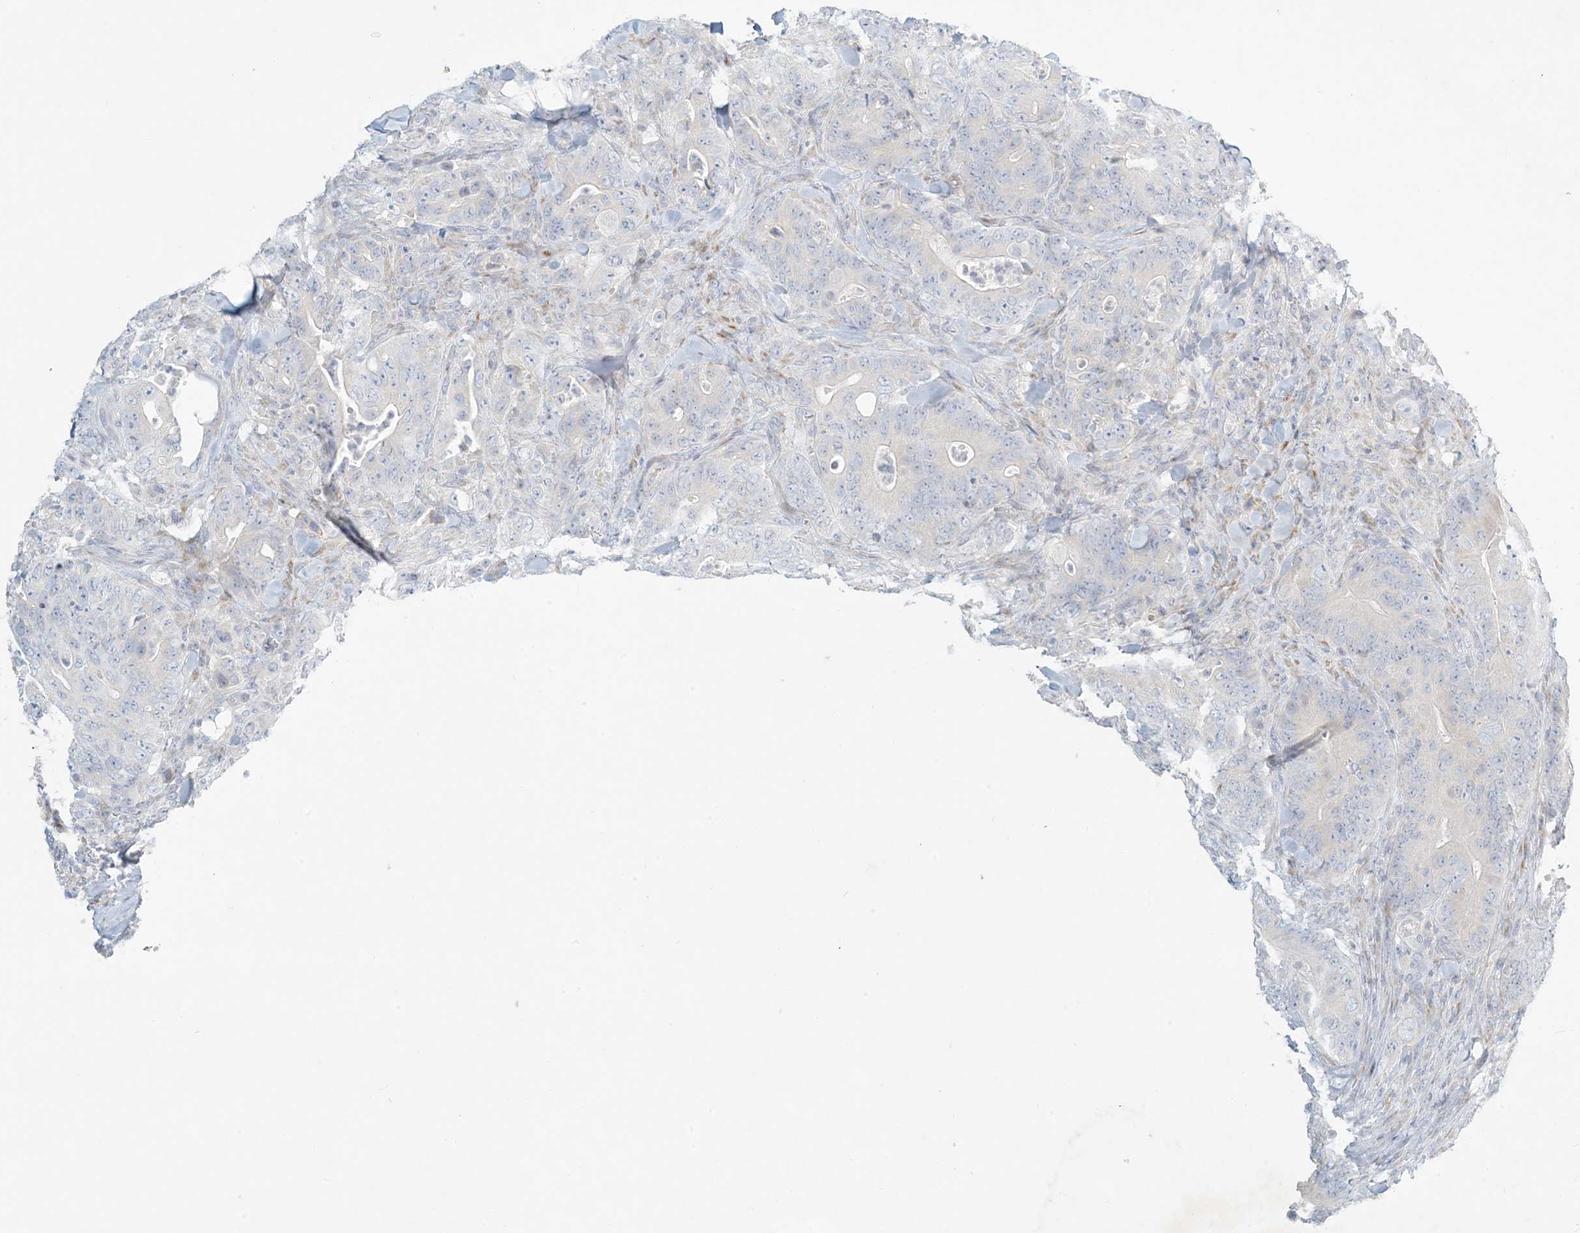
{"staining": {"intensity": "weak", "quantity": "25%-75%", "location": "cytoplasmic/membranous"}, "tissue": "colorectal cancer", "cell_type": "Tumor cells", "image_type": "cancer", "snomed": [{"axis": "morphology", "description": "Normal tissue, NOS"}, {"axis": "topography", "description": "Colon"}], "caption": "Weak cytoplasmic/membranous staining is identified in approximately 25%-75% of tumor cells in colorectal cancer. The staining is performed using DAB (3,3'-diaminobenzidine) brown chromogen to label protein expression. The nuclei are counter-stained blue using hematoxylin.", "gene": "ZNF385D", "patient": {"sex": "female", "age": 82}}